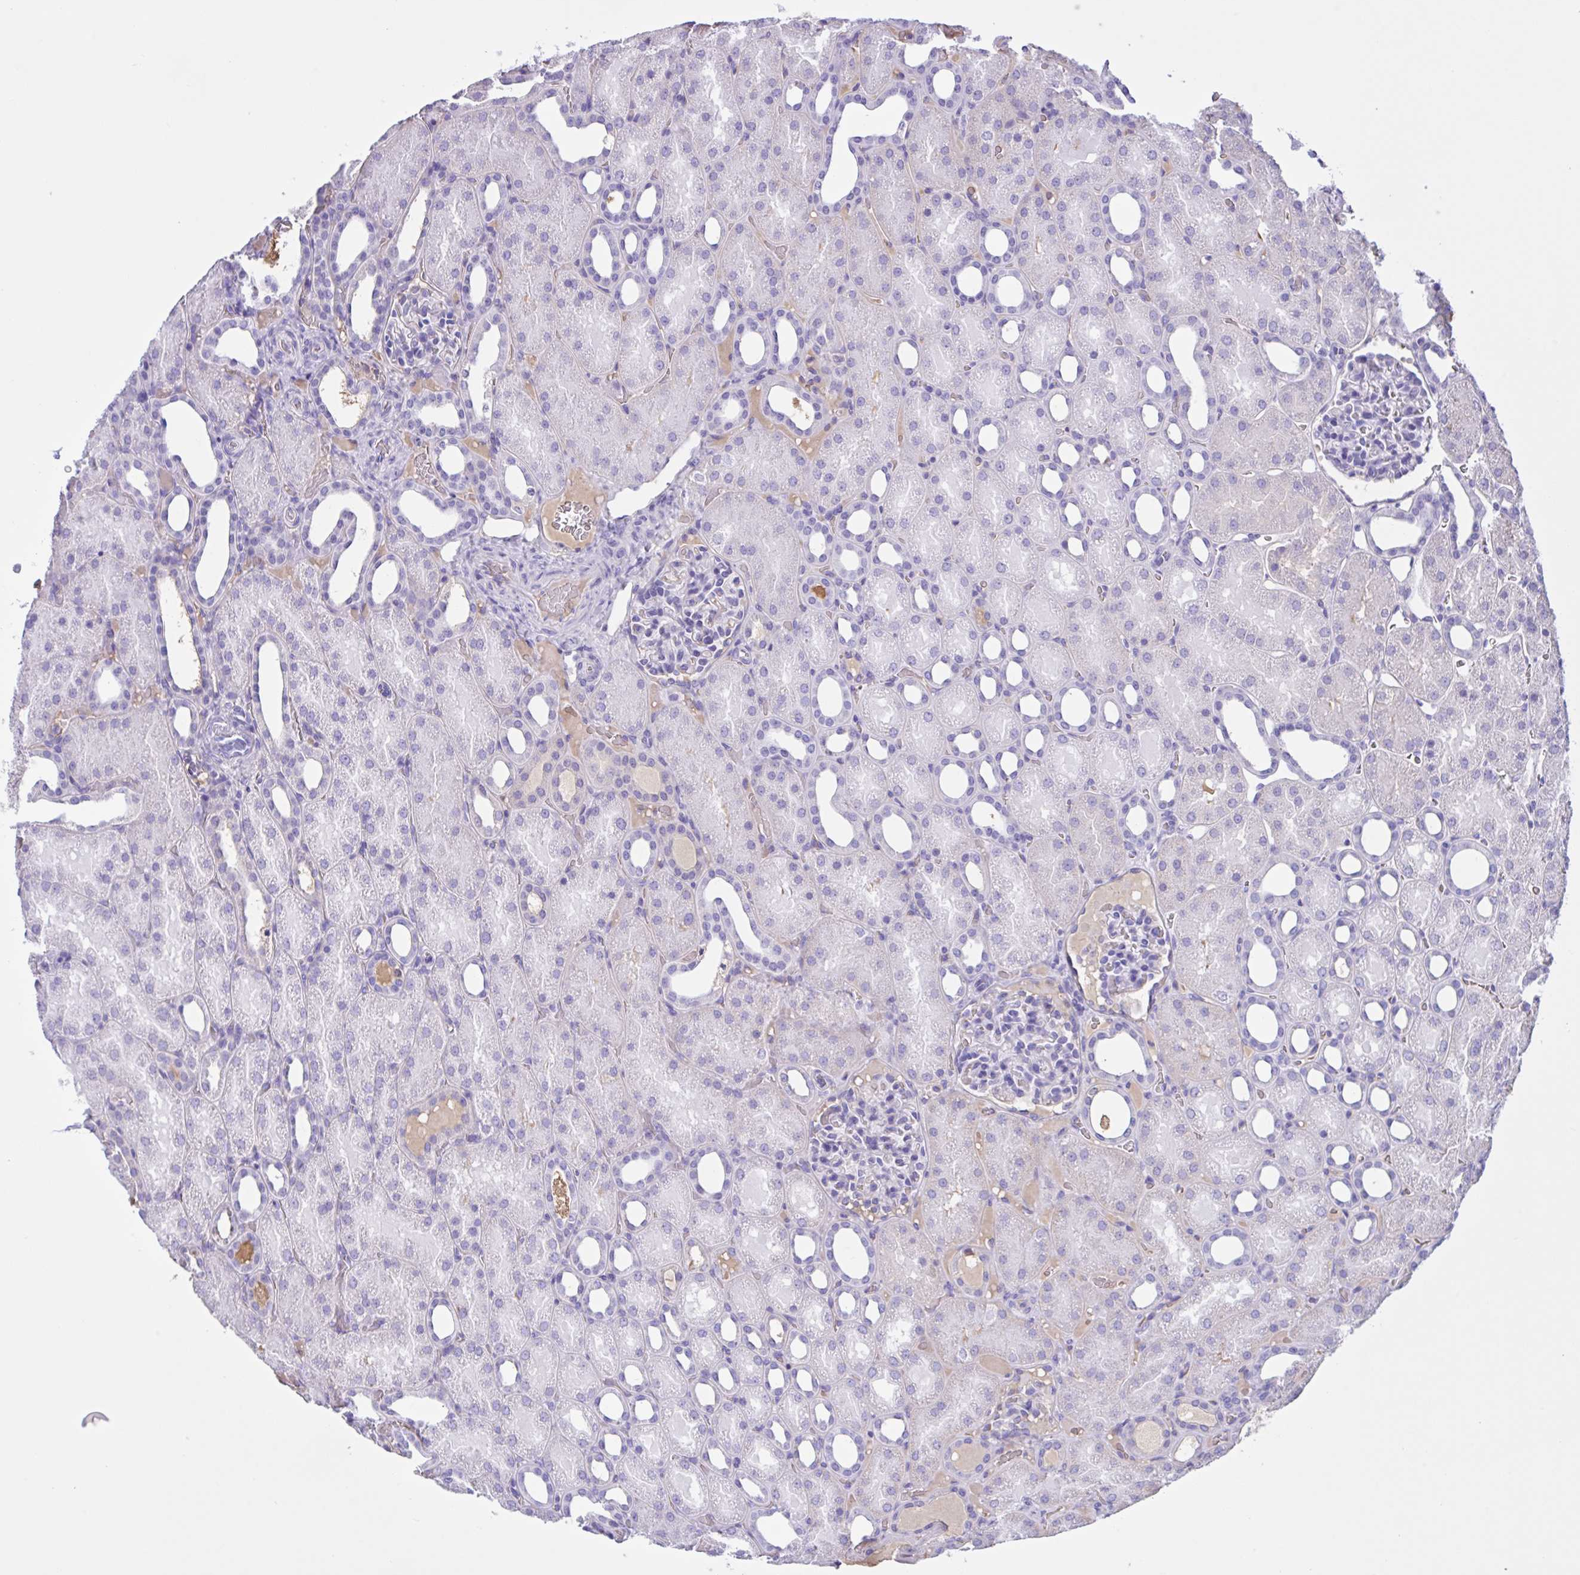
{"staining": {"intensity": "negative", "quantity": "none", "location": "none"}, "tissue": "kidney", "cell_type": "Cells in glomeruli", "image_type": "normal", "snomed": [{"axis": "morphology", "description": "Normal tissue, NOS"}, {"axis": "topography", "description": "Kidney"}], "caption": "IHC photomicrograph of normal kidney: kidney stained with DAB exhibits no significant protein positivity in cells in glomeruli. (Immunohistochemistry (ihc), brightfield microscopy, high magnification).", "gene": "LARGE2", "patient": {"sex": "male", "age": 2}}